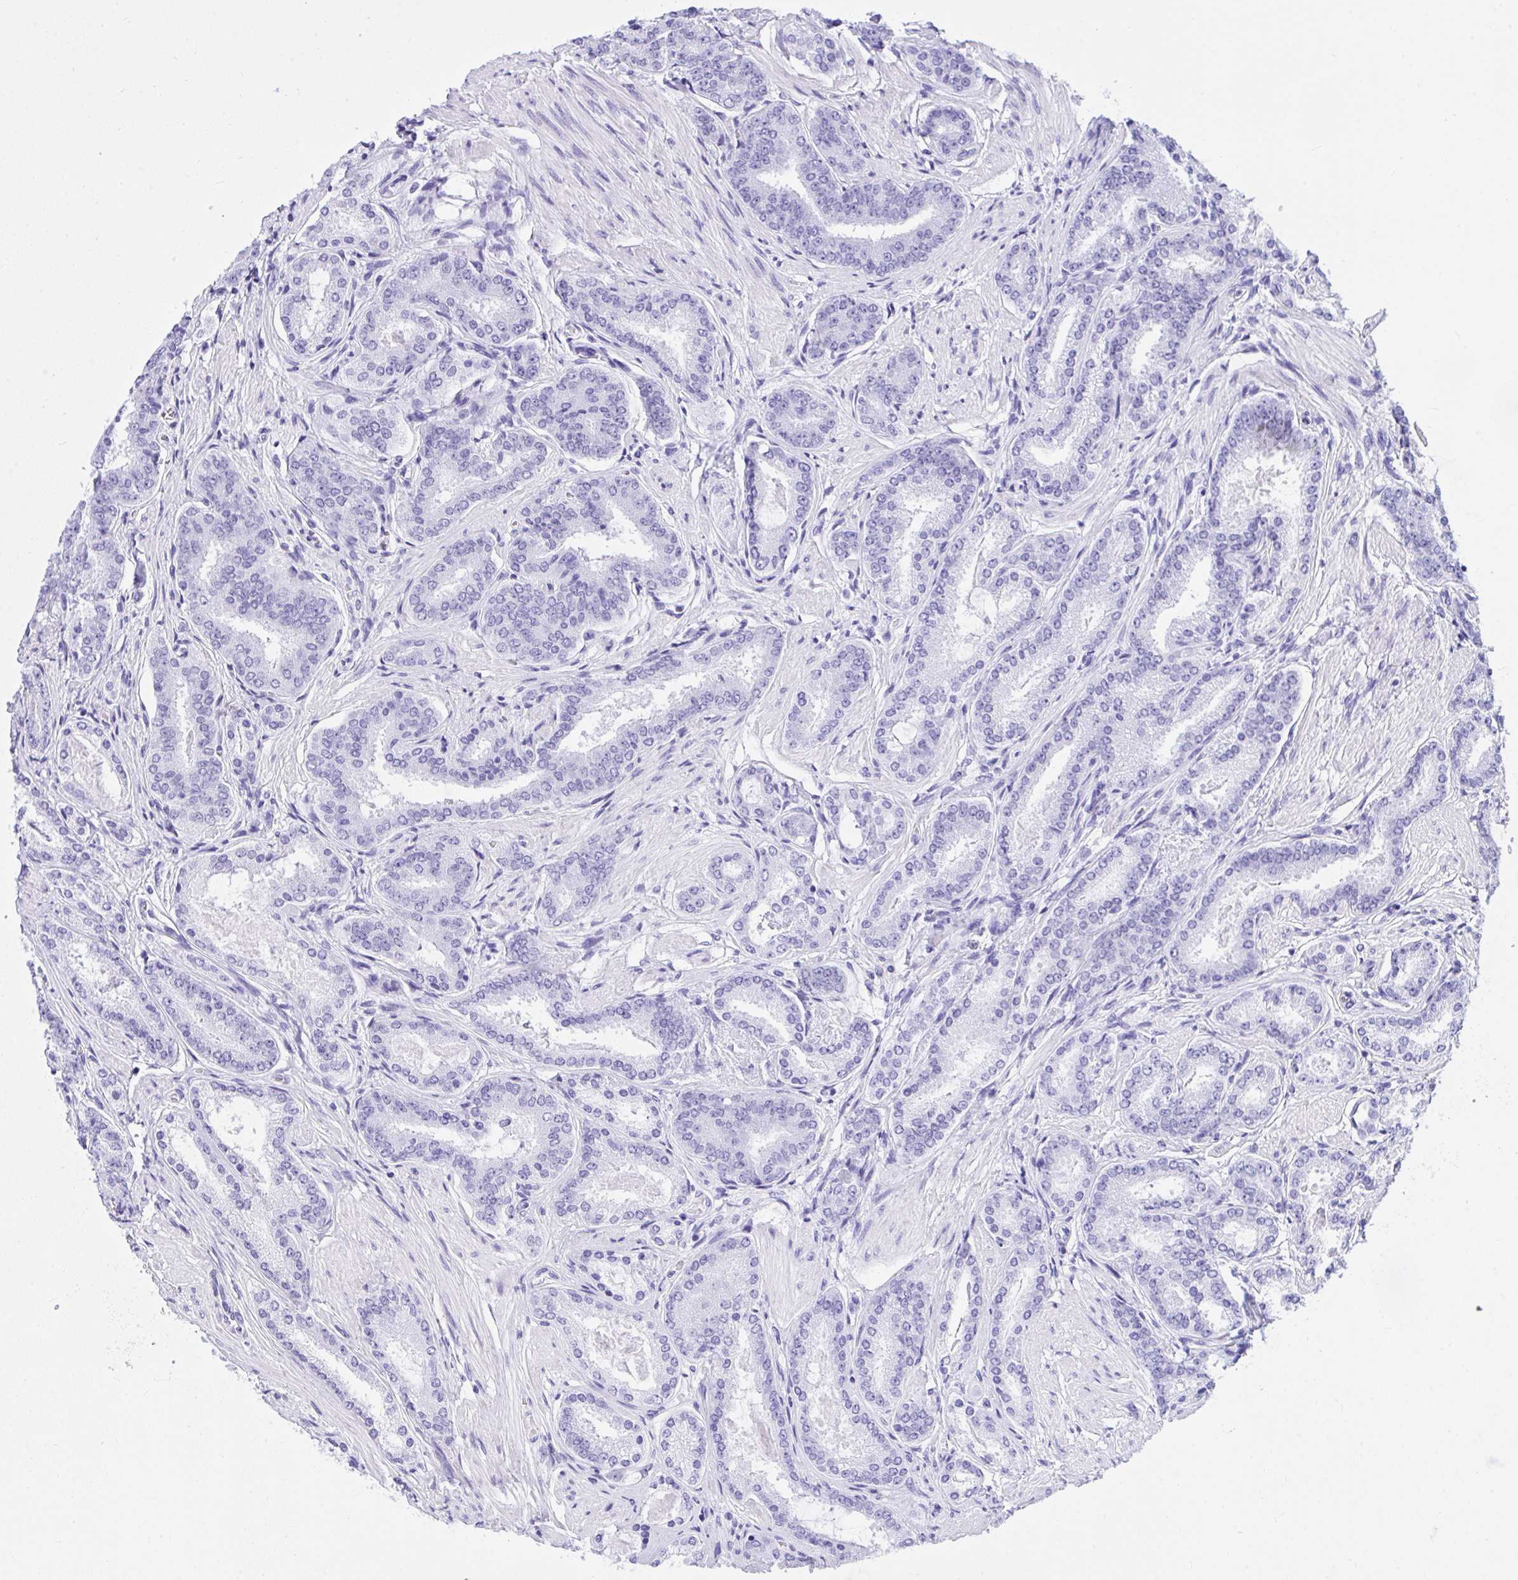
{"staining": {"intensity": "negative", "quantity": "none", "location": "none"}, "tissue": "prostate cancer", "cell_type": "Tumor cells", "image_type": "cancer", "snomed": [{"axis": "morphology", "description": "Adenocarcinoma, High grade"}, {"axis": "topography", "description": "Prostate"}], "caption": "The immunohistochemistry micrograph has no significant positivity in tumor cells of adenocarcinoma (high-grade) (prostate) tissue.", "gene": "TLN2", "patient": {"sex": "male", "age": 63}}